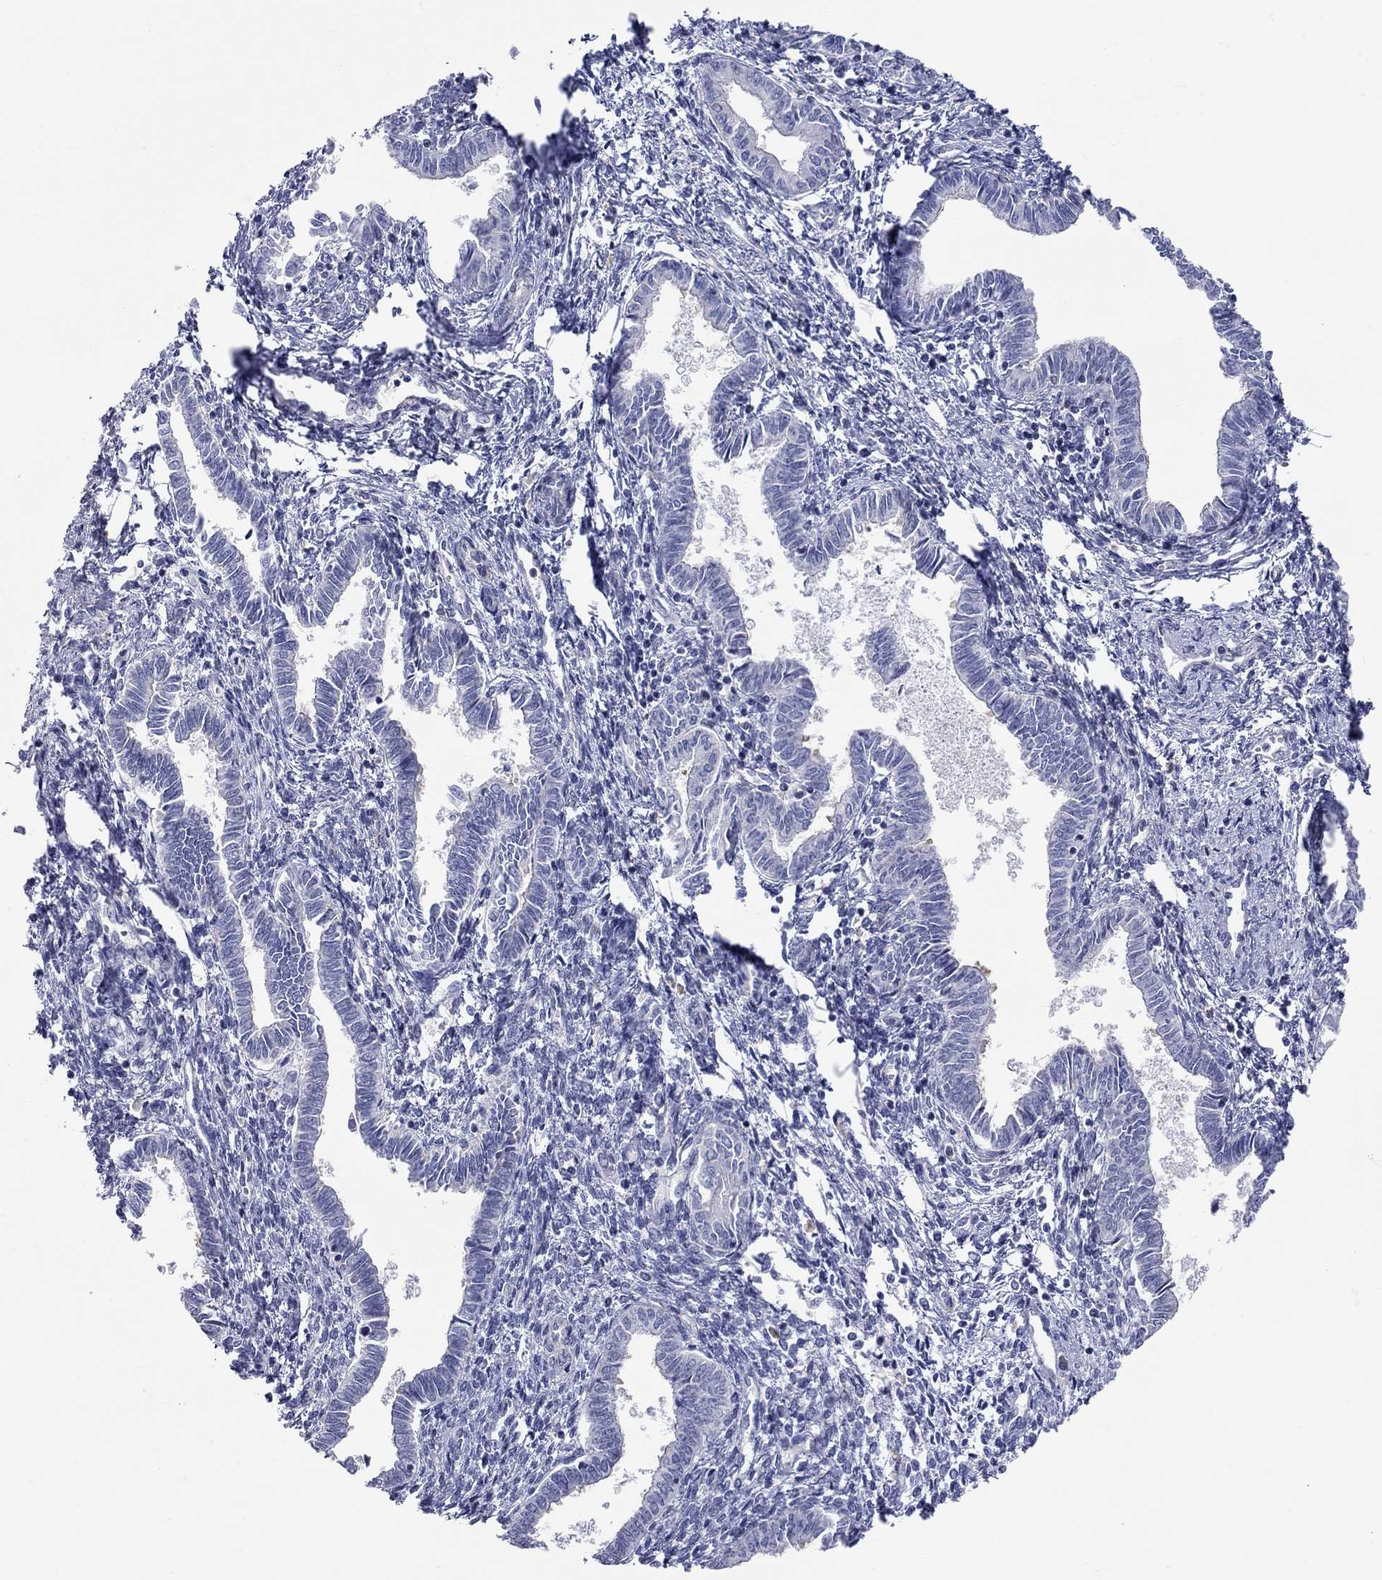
{"staining": {"intensity": "negative", "quantity": "none", "location": "none"}, "tissue": "cervical cancer", "cell_type": "Tumor cells", "image_type": "cancer", "snomed": [{"axis": "morphology", "description": "Adenocarcinoma, NOS"}, {"axis": "topography", "description": "Cervix"}], "caption": "Cervical adenocarcinoma stained for a protein using immunohistochemistry displays no positivity tumor cells.", "gene": "PCDHGA10", "patient": {"sex": "female", "age": 42}}